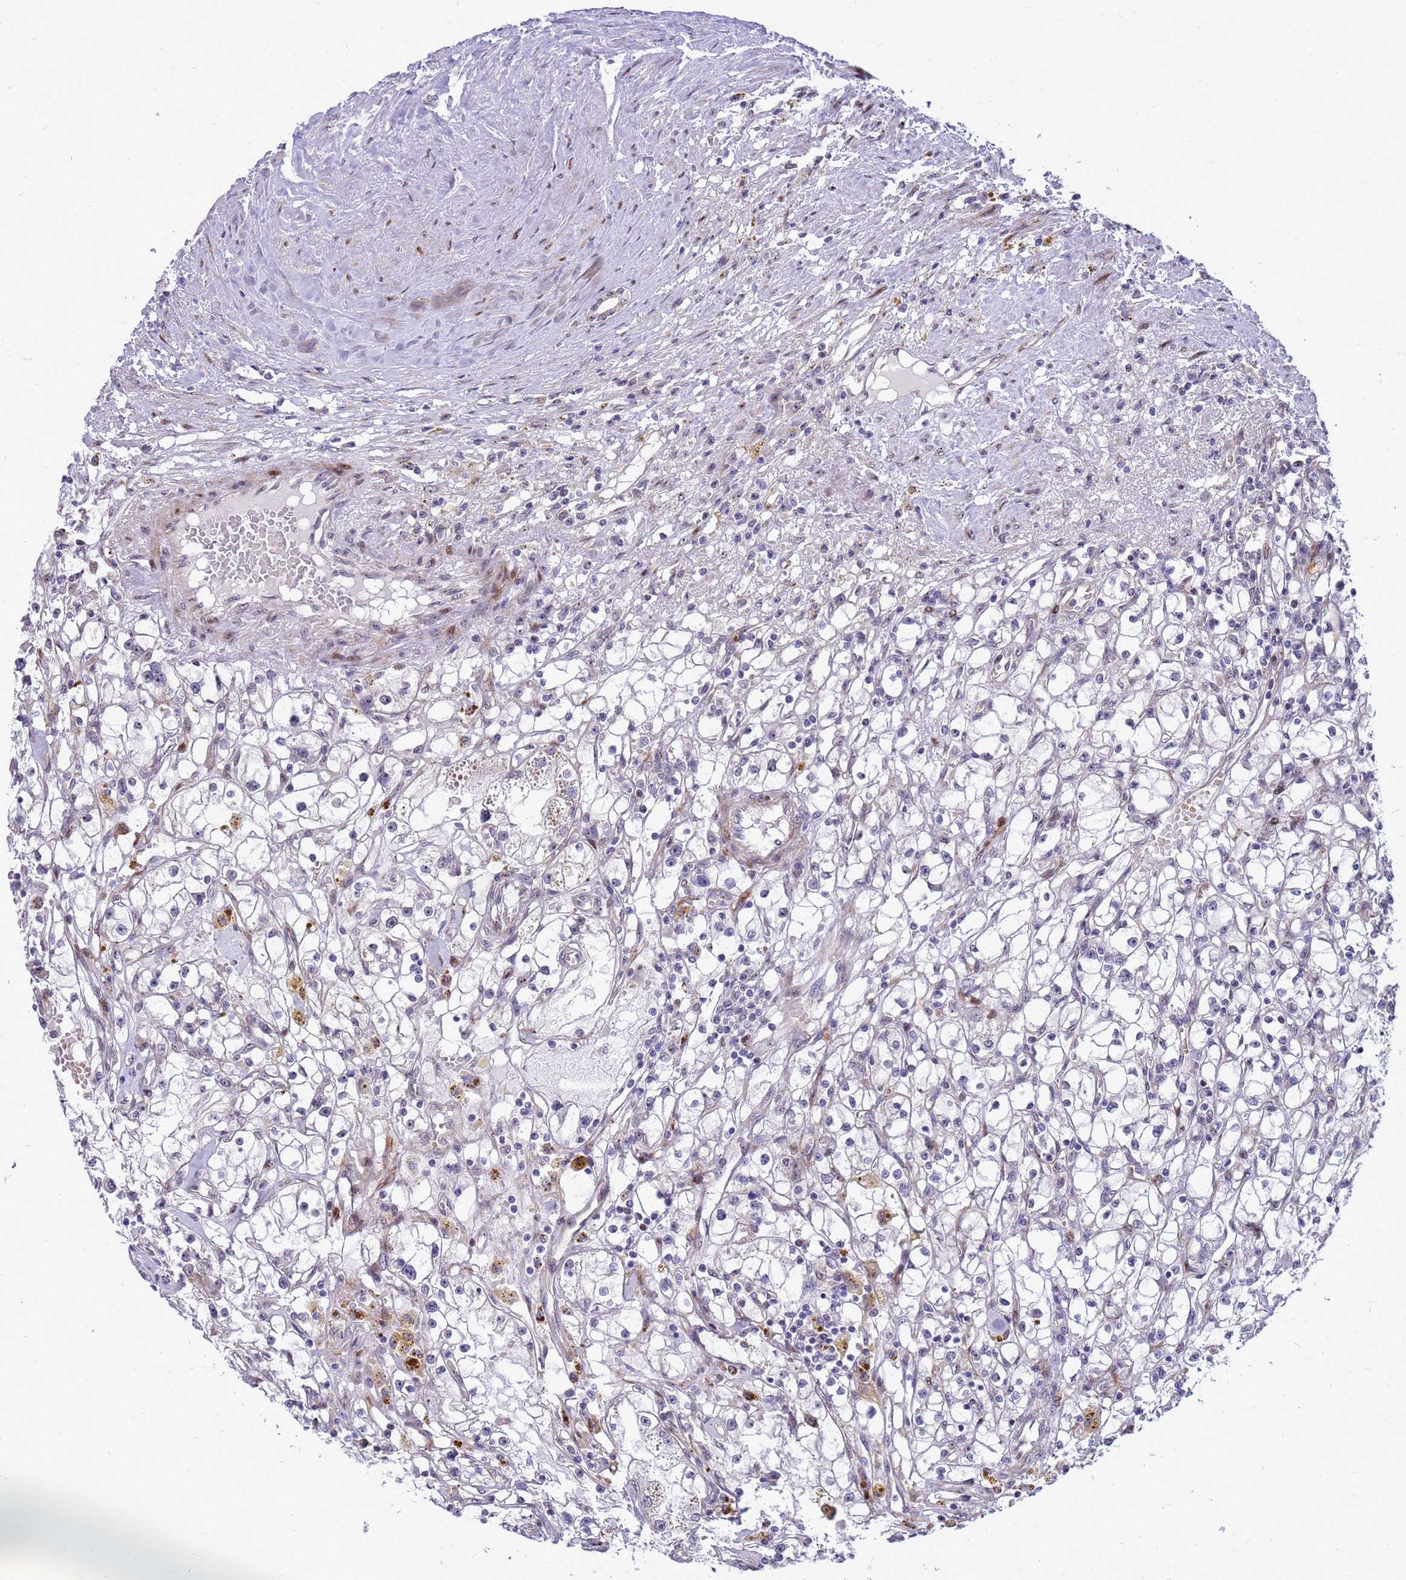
{"staining": {"intensity": "negative", "quantity": "none", "location": "none"}, "tissue": "renal cancer", "cell_type": "Tumor cells", "image_type": "cancer", "snomed": [{"axis": "morphology", "description": "Adenocarcinoma, NOS"}, {"axis": "topography", "description": "Kidney"}], "caption": "Photomicrograph shows no significant protein expression in tumor cells of adenocarcinoma (renal).", "gene": "RSPO1", "patient": {"sex": "male", "age": 56}}